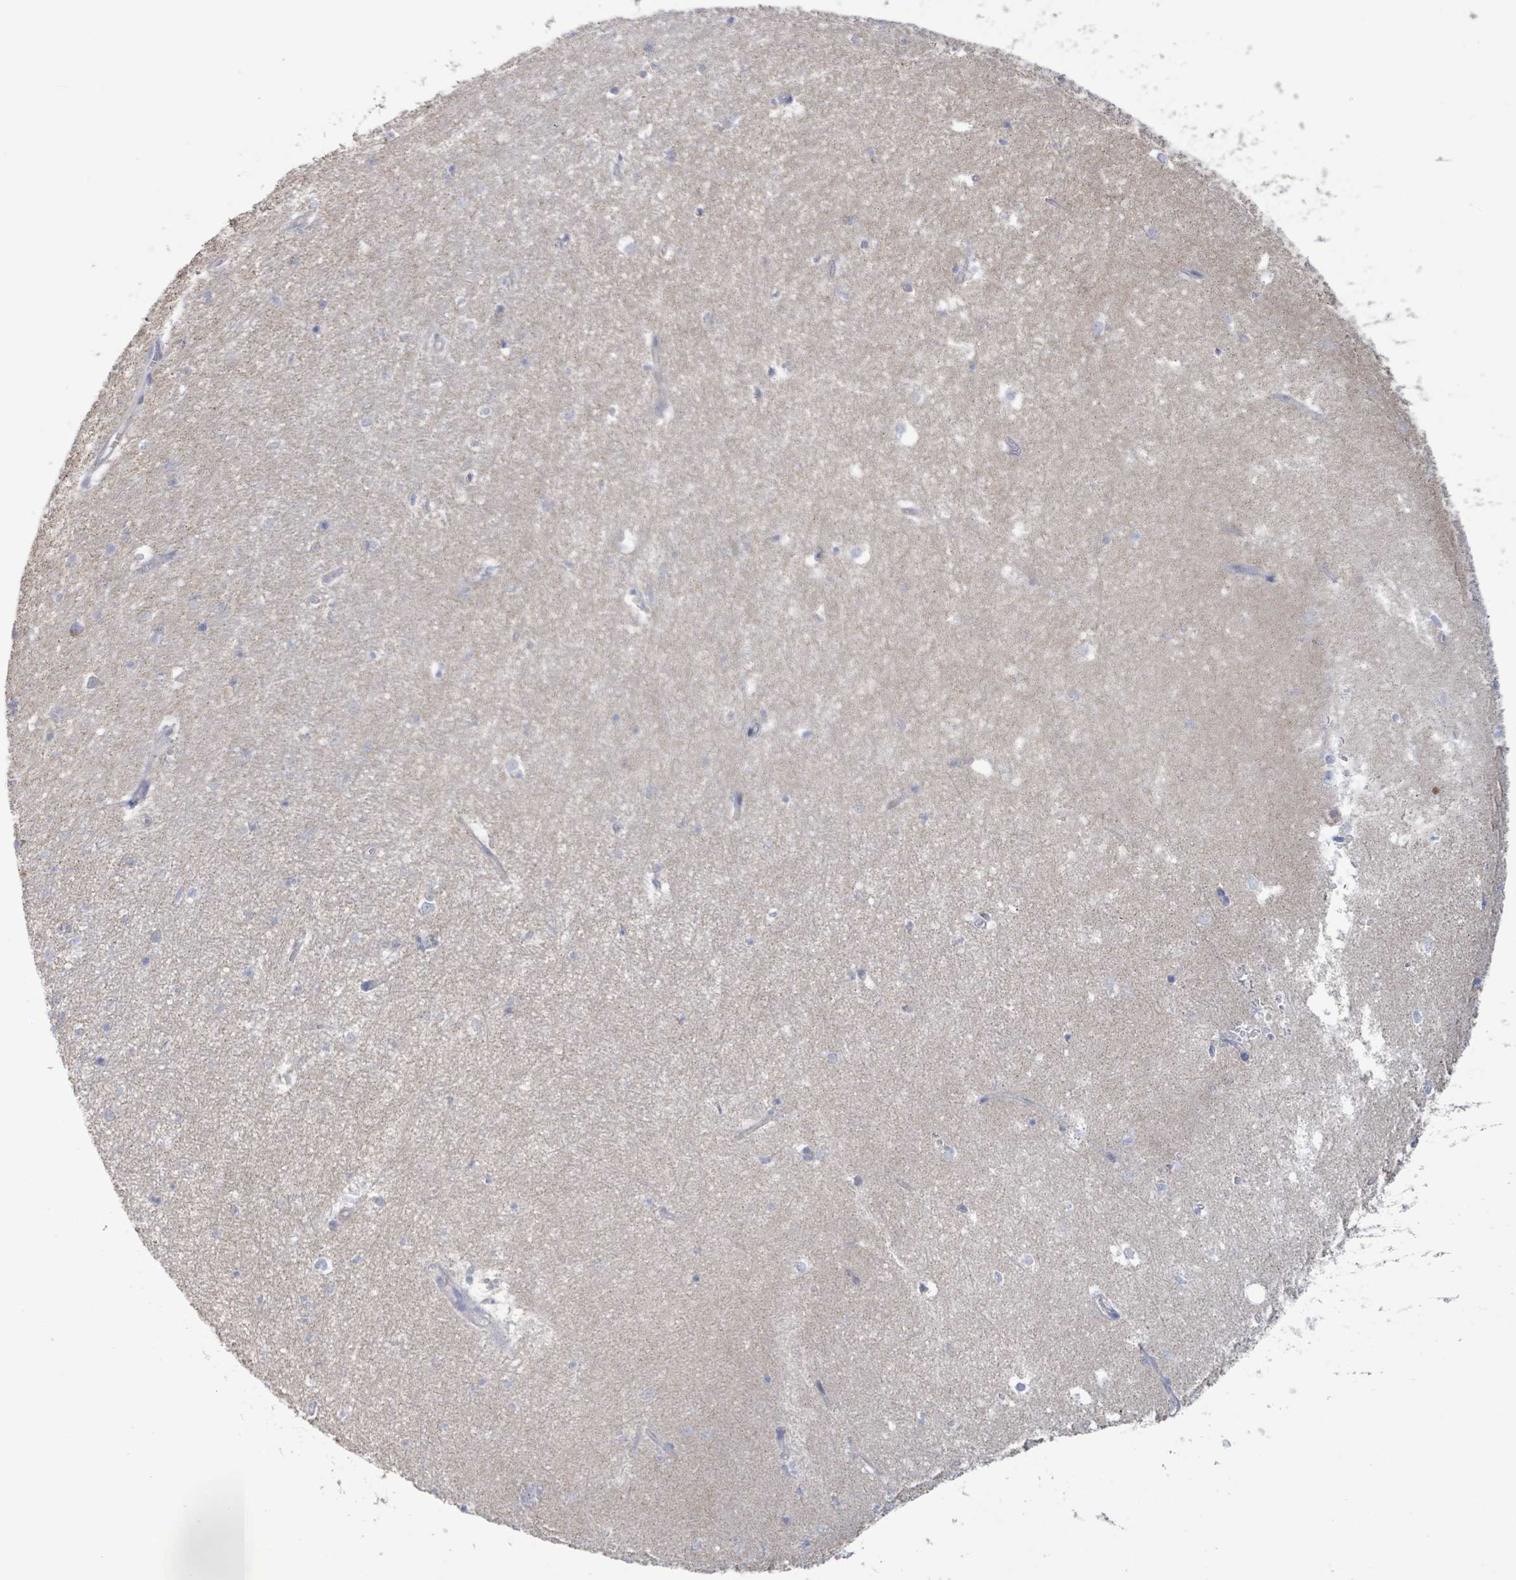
{"staining": {"intensity": "negative", "quantity": "none", "location": "none"}, "tissue": "hippocampus", "cell_type": "Glial cells", "image_type": "normal", "snomed": [{"axis": "morphology", "description": "Normal tissue, NOS"}, {"axis": "topography", "description": "Hippocampus"}], "caption": "High power microscopy image of an IHC image of unremarkable hippocampus, revealing no significant positivity in glial cells.", "gene": "AKR1C4", "patient": {"sex": "female", "age": 64}}